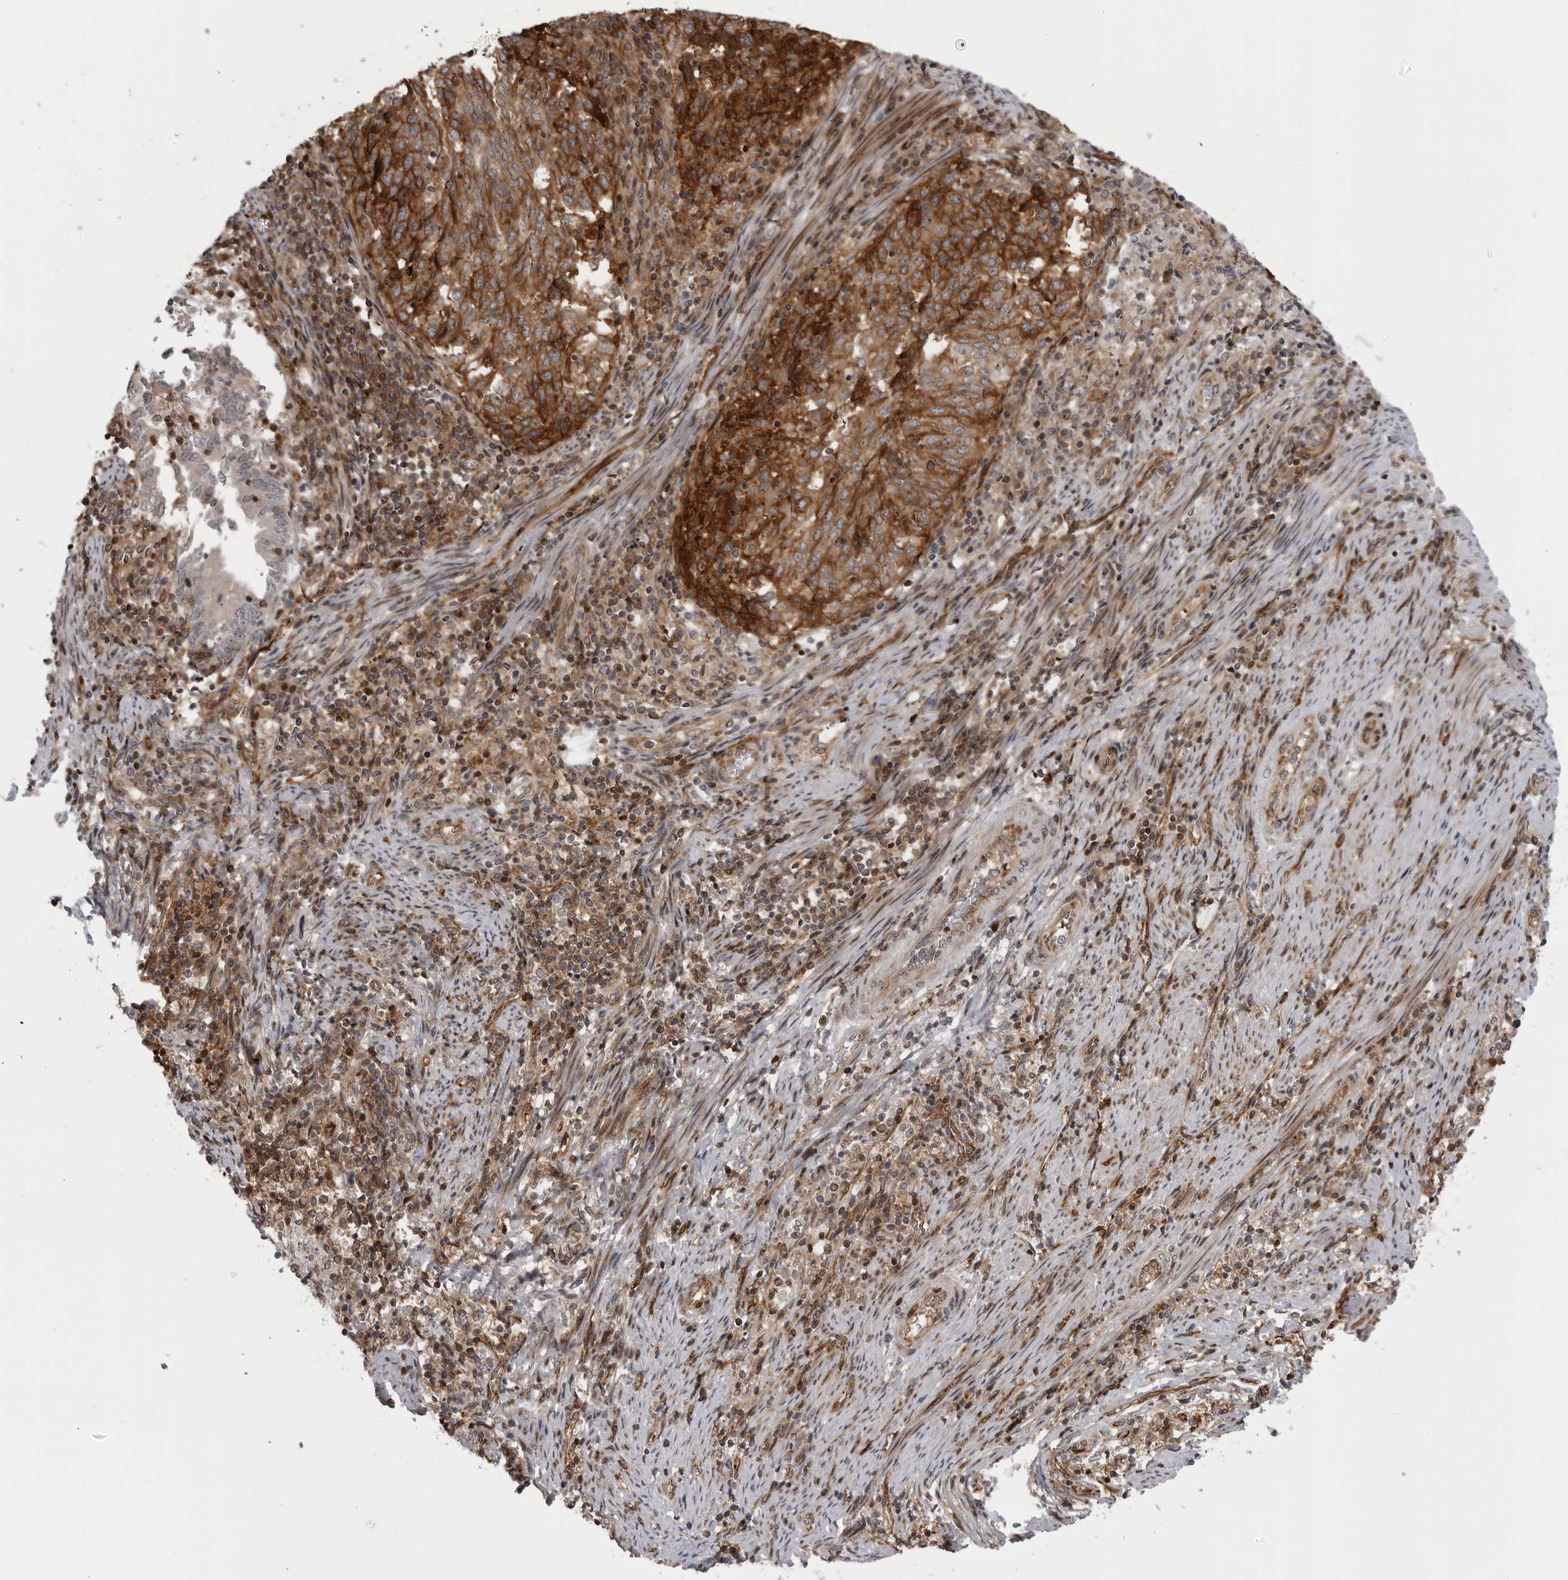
{"staining": {"intensity": "strong", "quantity": ">75%", "location": "cytoplasmic/membranous"}, "tissue": "endometrial cancer", "cell_type": "Tumor cells", "image_type": "cancer", "snomed": [{"axis": "morphology", "description": "Adenocarcinoma, NOS"}, {"axis": "topography", "description": "Endometrium"}], "caption": "Protein analysis of endometrial adenocarcinoma tissue exhibits strong cytoplasmic/membranous expression in approximately >75% of tumor cells.", "gene": "ABL1", "patient": {"sex": "female", "age": 80}}